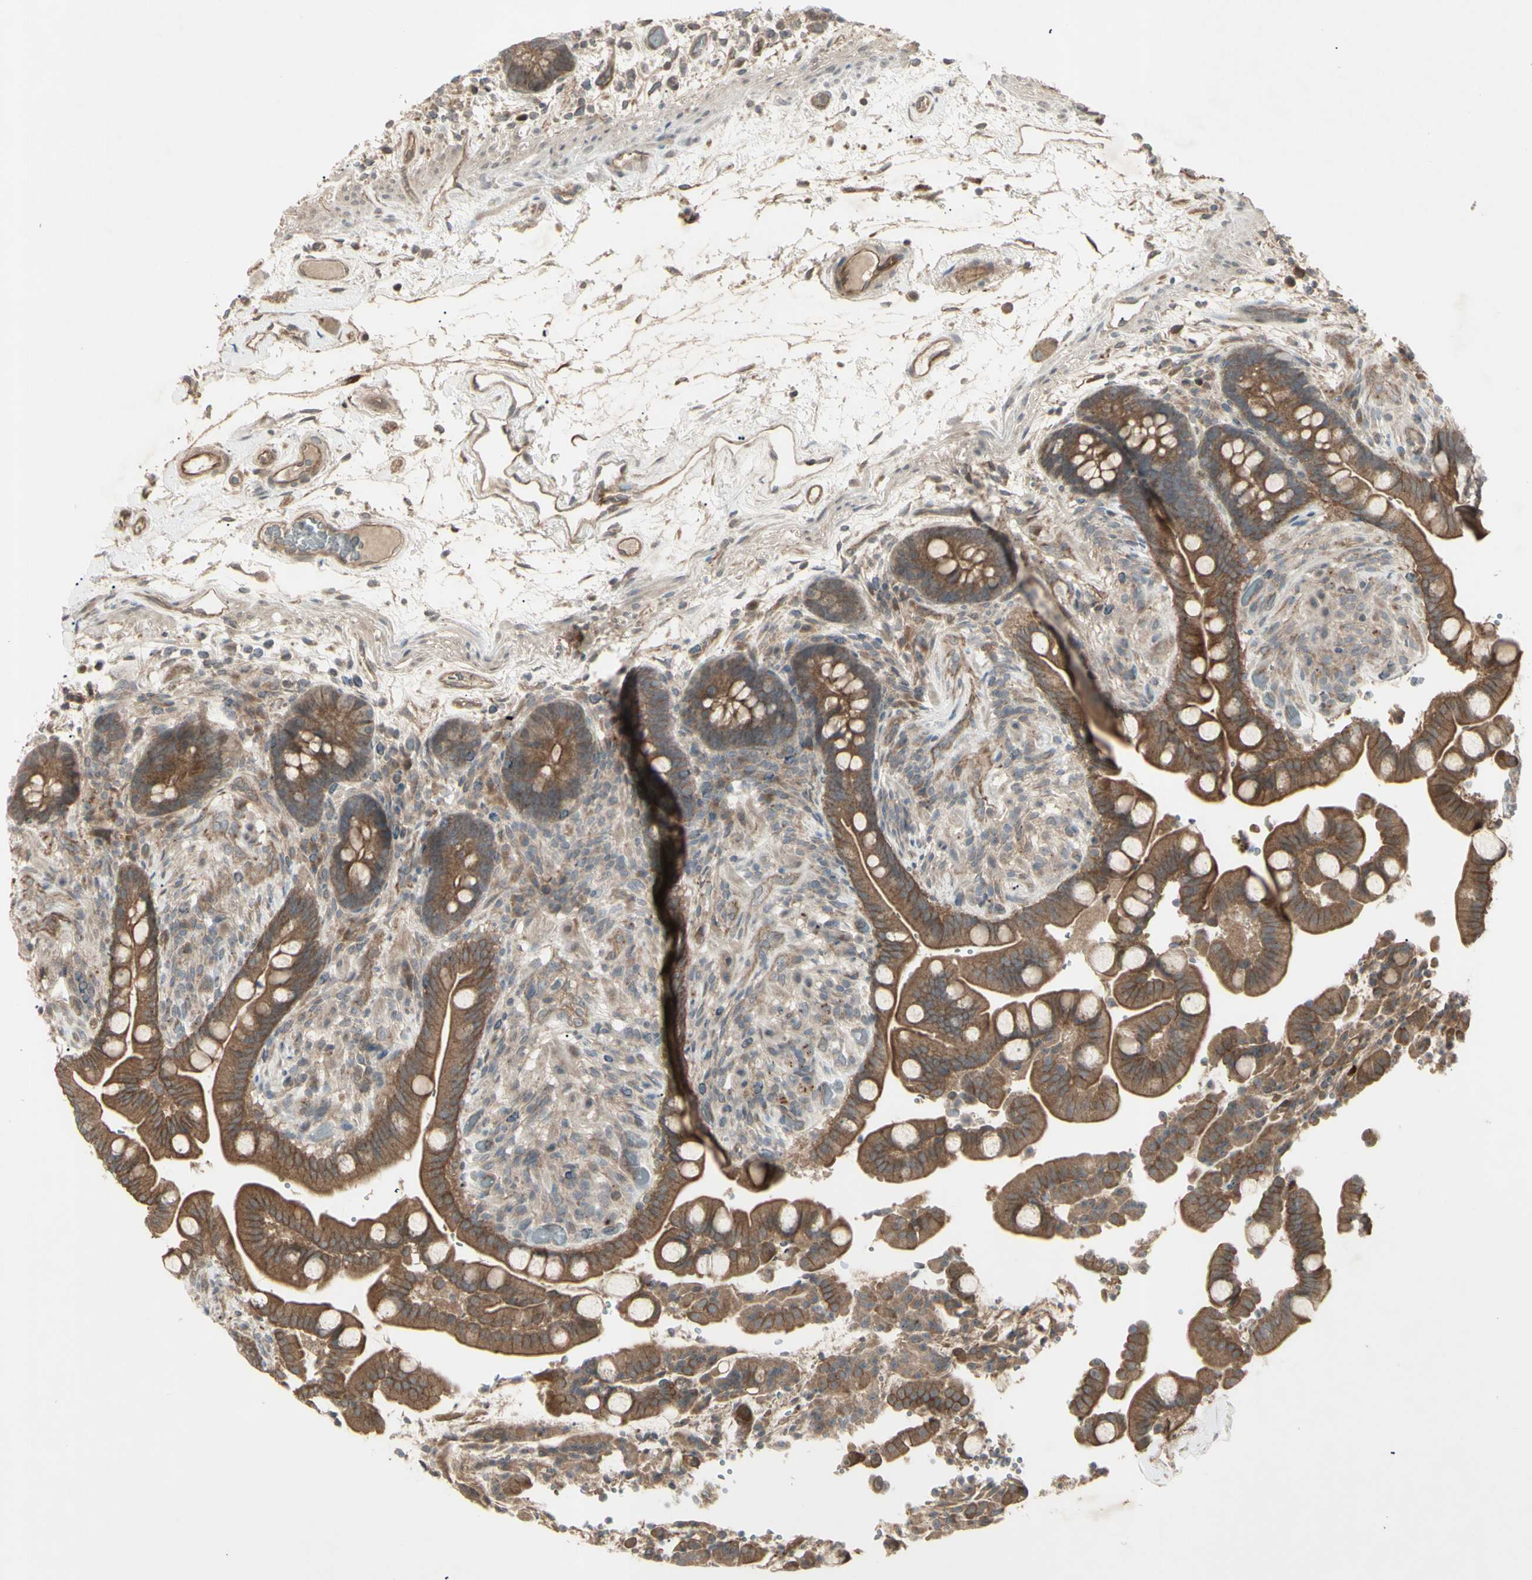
{"staining": {"intensity": "moderate", "quantity": ">75%", "location": "cytoplasmic/membranous"}, "tissue": "colon", "cell_type": "Endothelial cells", "image_type": "normal", "snomed": [{"axis": "morphology", "description": "Normal tissue, NOS"}, {"axis": "topography", "description": "Colon"}], "caption": "Normal colon exhibits moderate cytoplasmic/membranous expression in approximately >75% of endothelial cells.", "gene": "JAG1", "patient": {"sex": "male", "age": 73}}